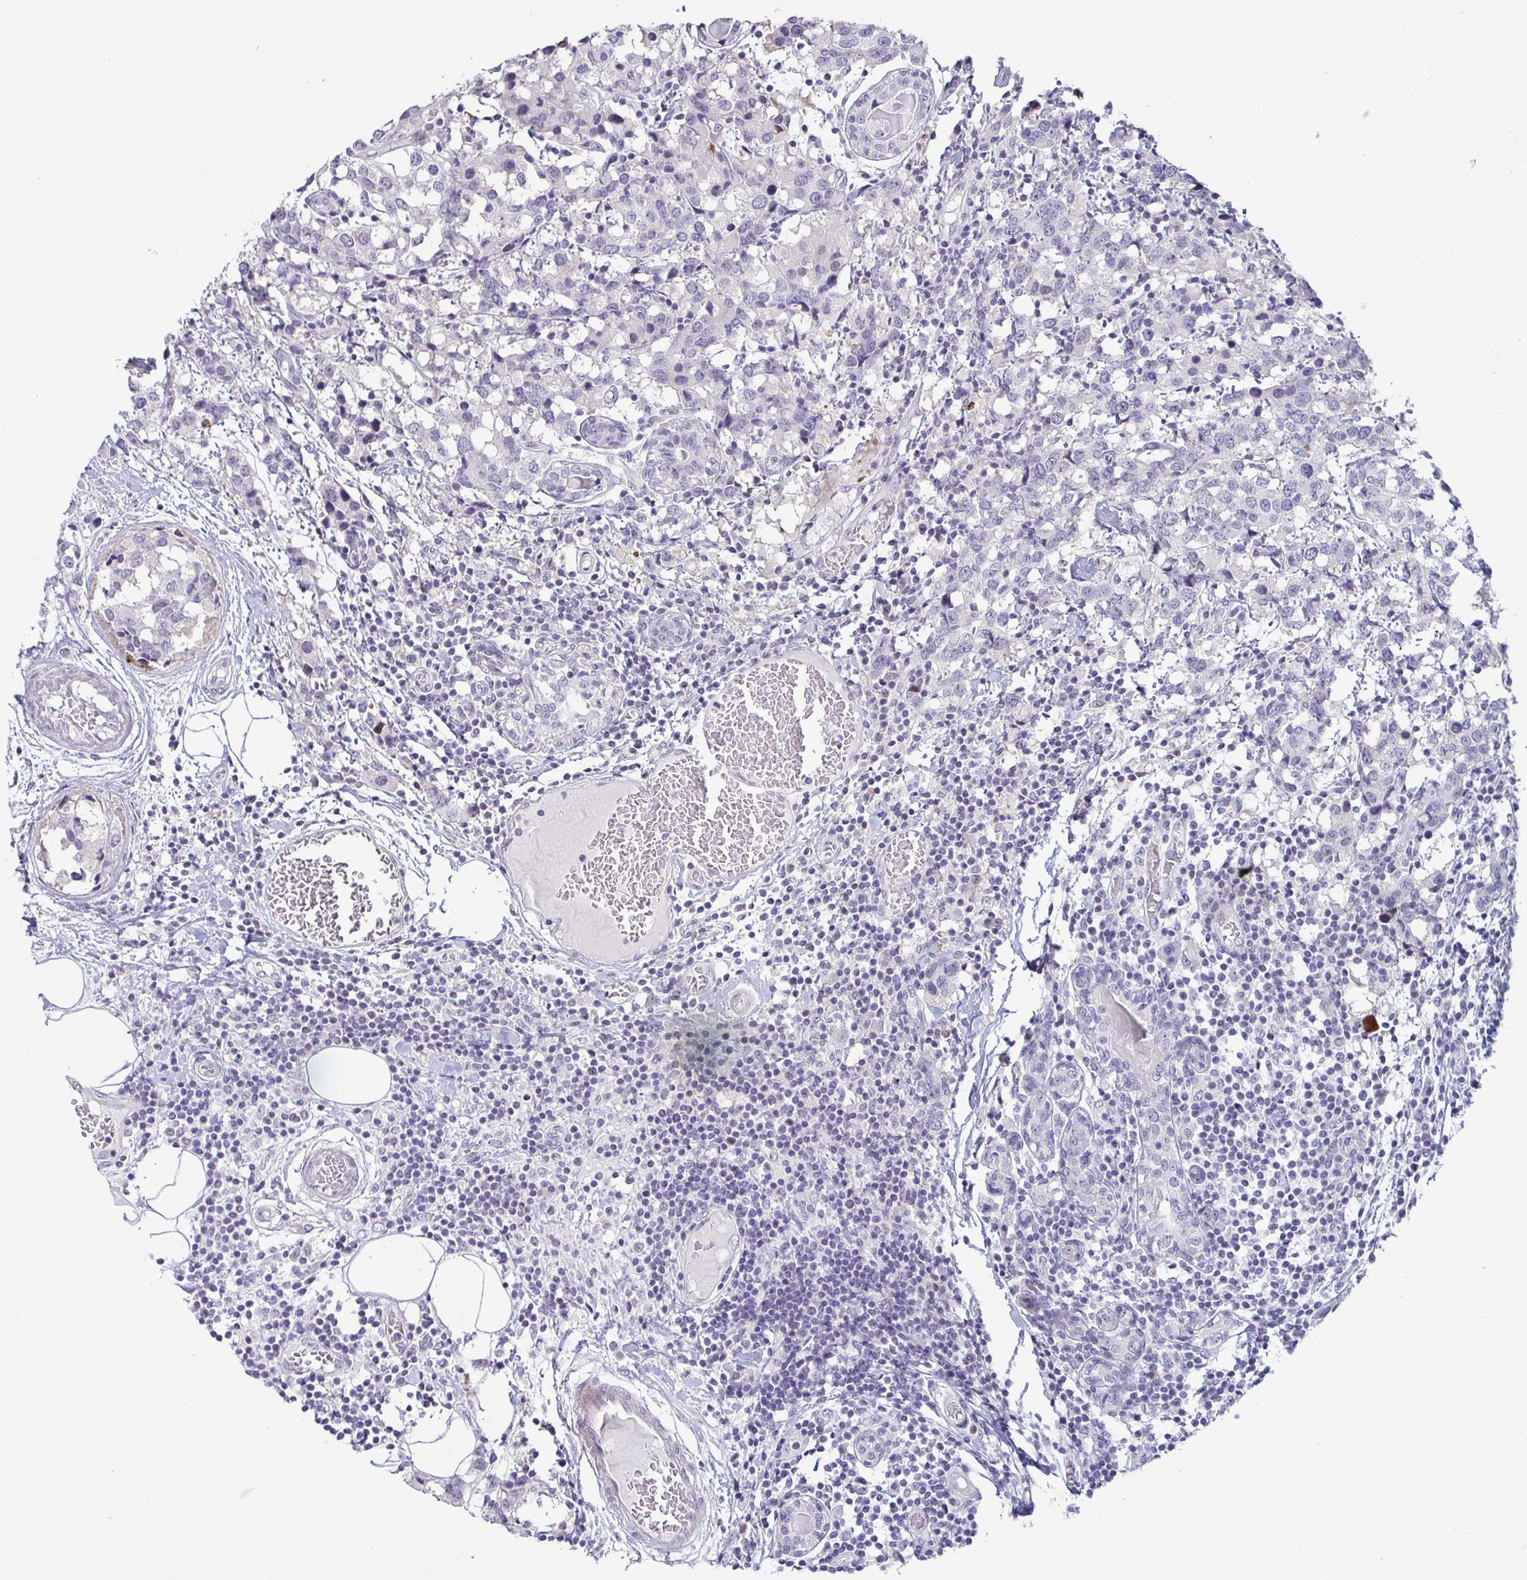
{"staining": {"intensity": "negative", "quantity": "none", "location": "none"}, "tissue": "breast cancer", "cell_type": "Tumor cells", "image_type": "cancer", "snomed": [{"axis": "morphology", "description": "Lobular carcinoma"}, {"axis": "topography", "description": "Breast"}], "caption": "DAB (3,3'-diaminobenzidine) immunohistochemical staining of lobular carcinoma (breast) reveals no significant staining in tumor cells.", "gene": "GSTM1", "patient": {"sex": "female", "age": 59}}